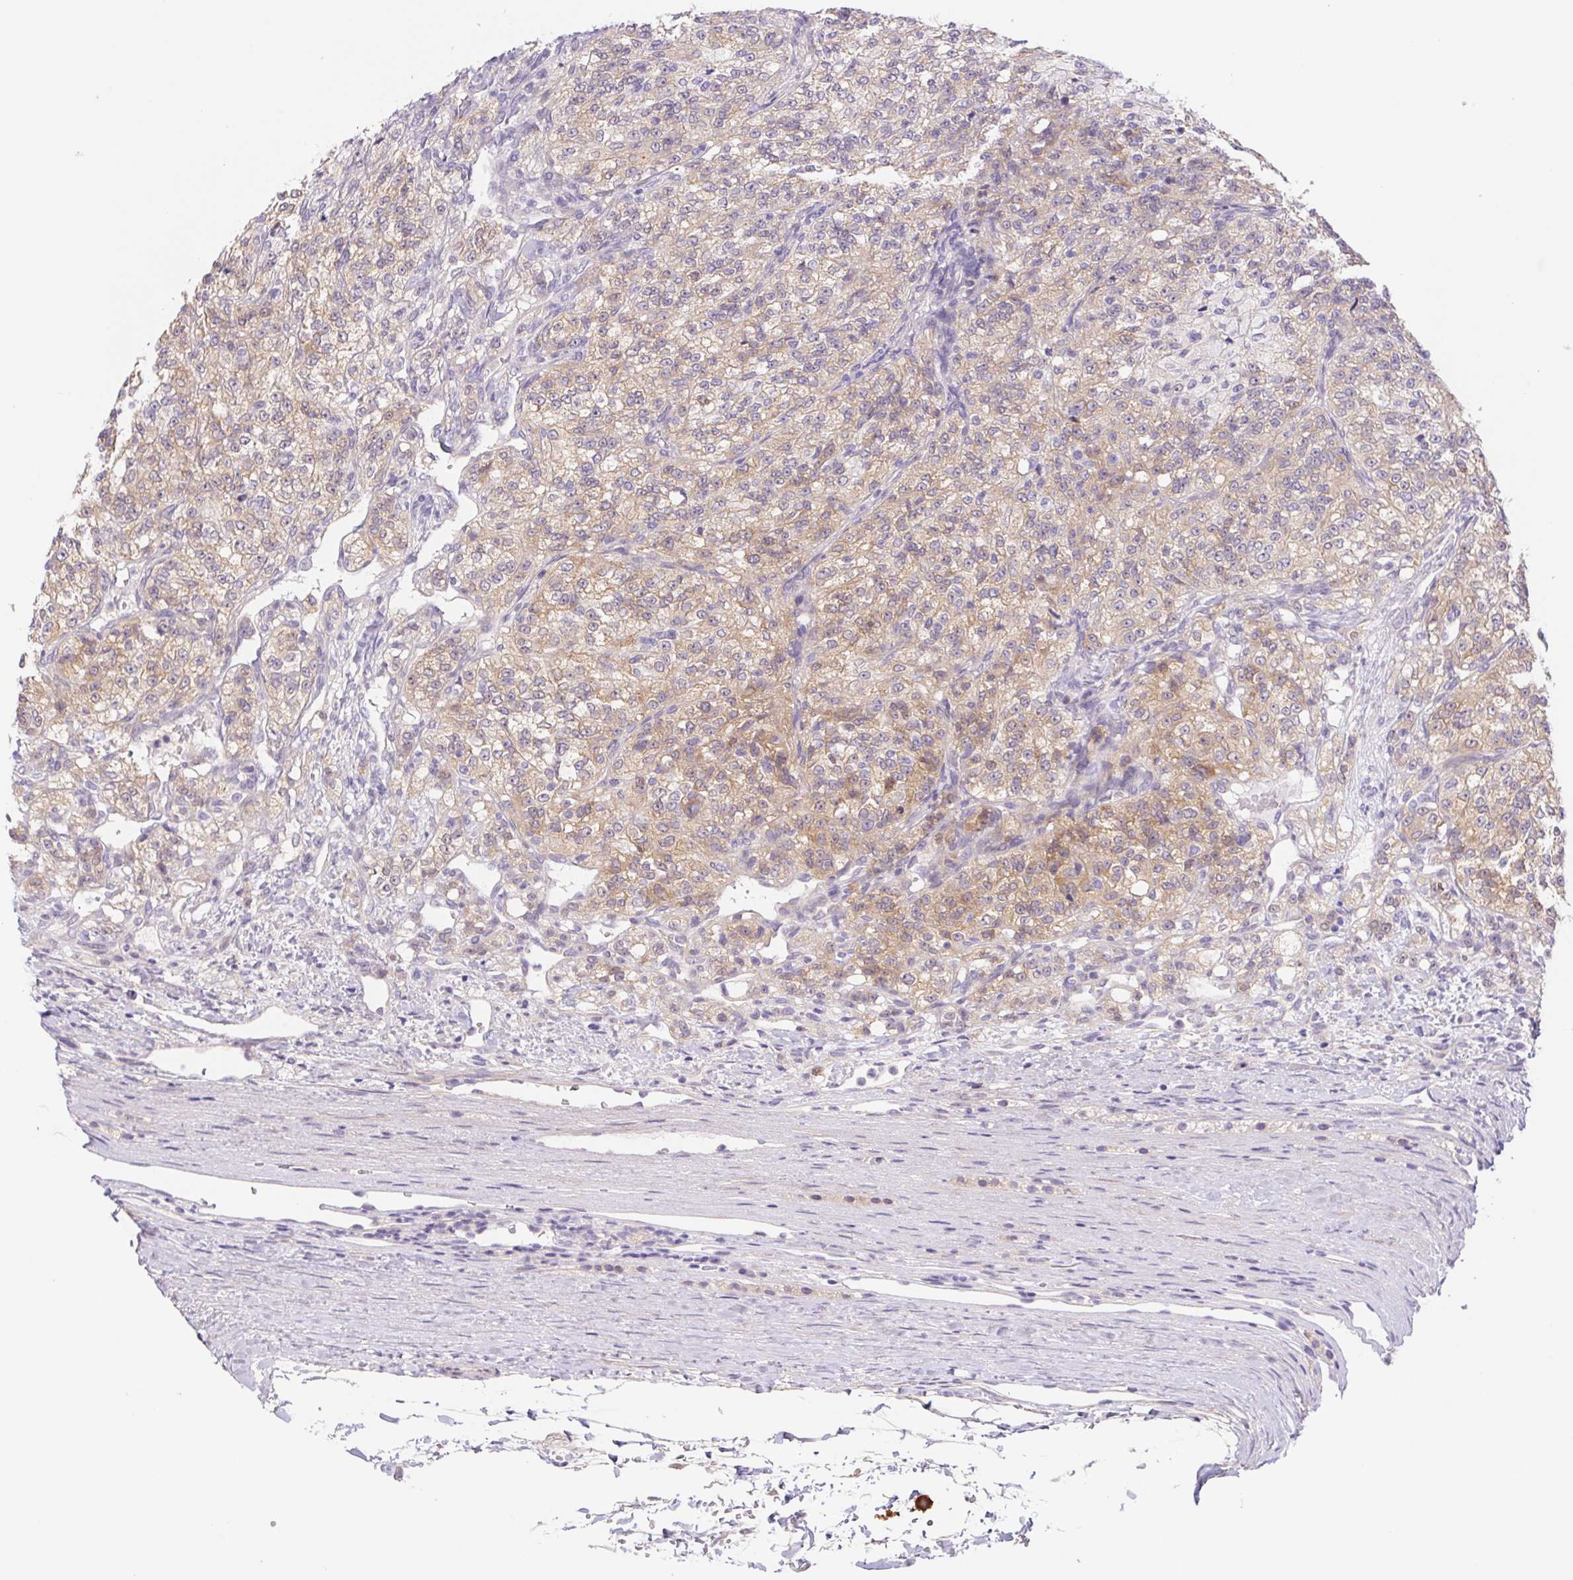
{"staining": {"intensity": "moderate", "quantity": "25%-75%", "location": "cytoplasmic/membranous"}, "tissue": "renal cancer", "cell_type": "Tumor cells", "image_type": "cancer", "snomed": [{"axis": "morphology", "description": "Adenocarcinoma, NOS"}, {"axis": "topography", "description": "Kidney"}], "caption": "The image shows immunohistochemical staining of renal cancer (adenocarcinoma). There is moderate cytoplasmic/membranous expression is present in about 25%-75% of tumor cells.", "gene": "DYNC2LI1", "patient": {"sex": "female", "age": 63}}